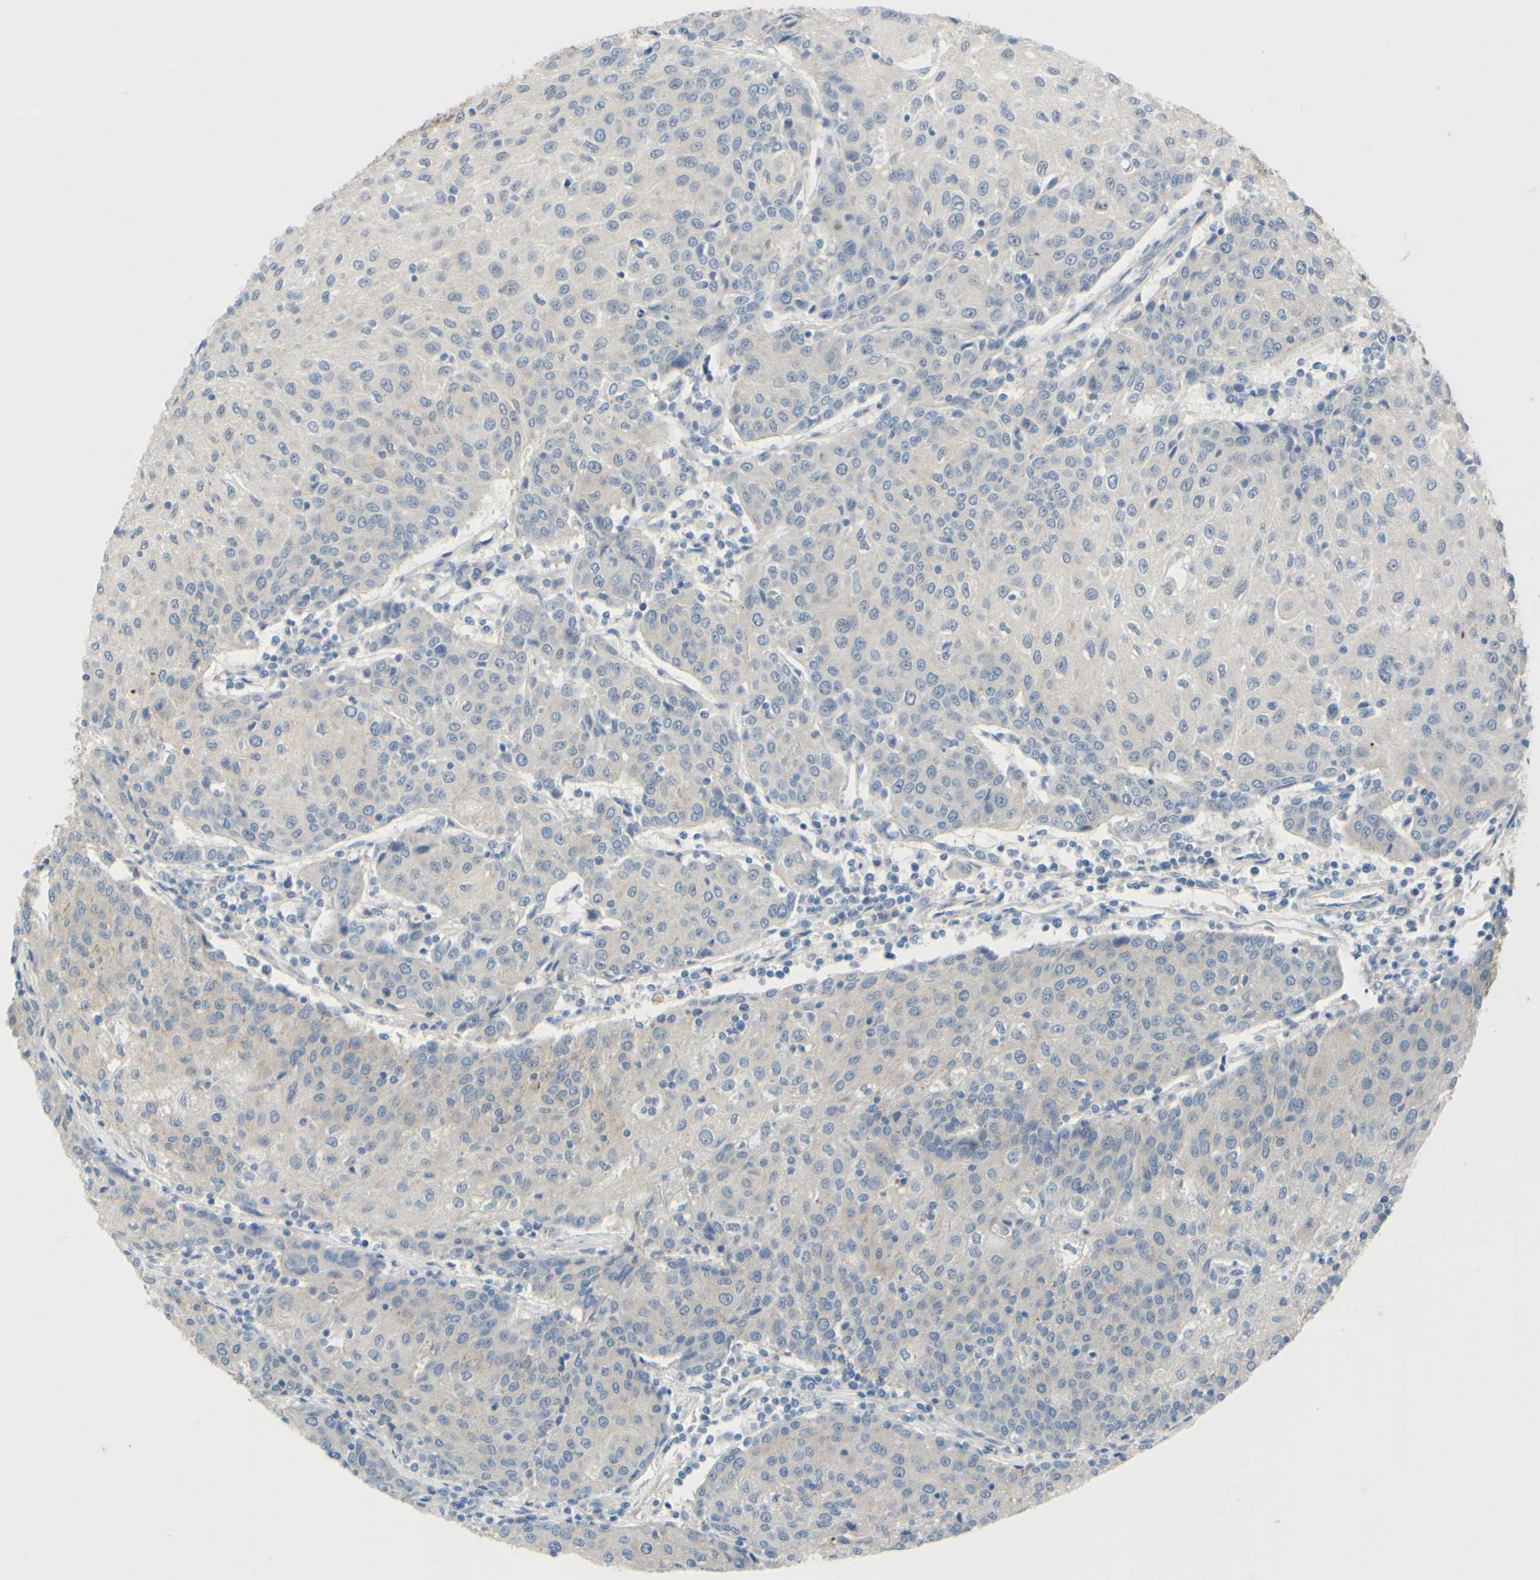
{"staining": {"intensity": "negative", "quantity": "none", "location": "none"}, "tissue": "urothelial cancer", "cell_type": "Tumor cells", "image_type": "cancer", "snomed": [{"axis": "morphology", "description": "Urothelial carcinoma, High grade"}, {"axis": "topography", "description": "Urinary bladder"}], "caption": "This is an immunohistochemistry histopathology image of human urothelial cancer. There is no positivity in tumor cells.", "gene": "ARHGAP1", "patient": {"sex": "female", "age": 85}}